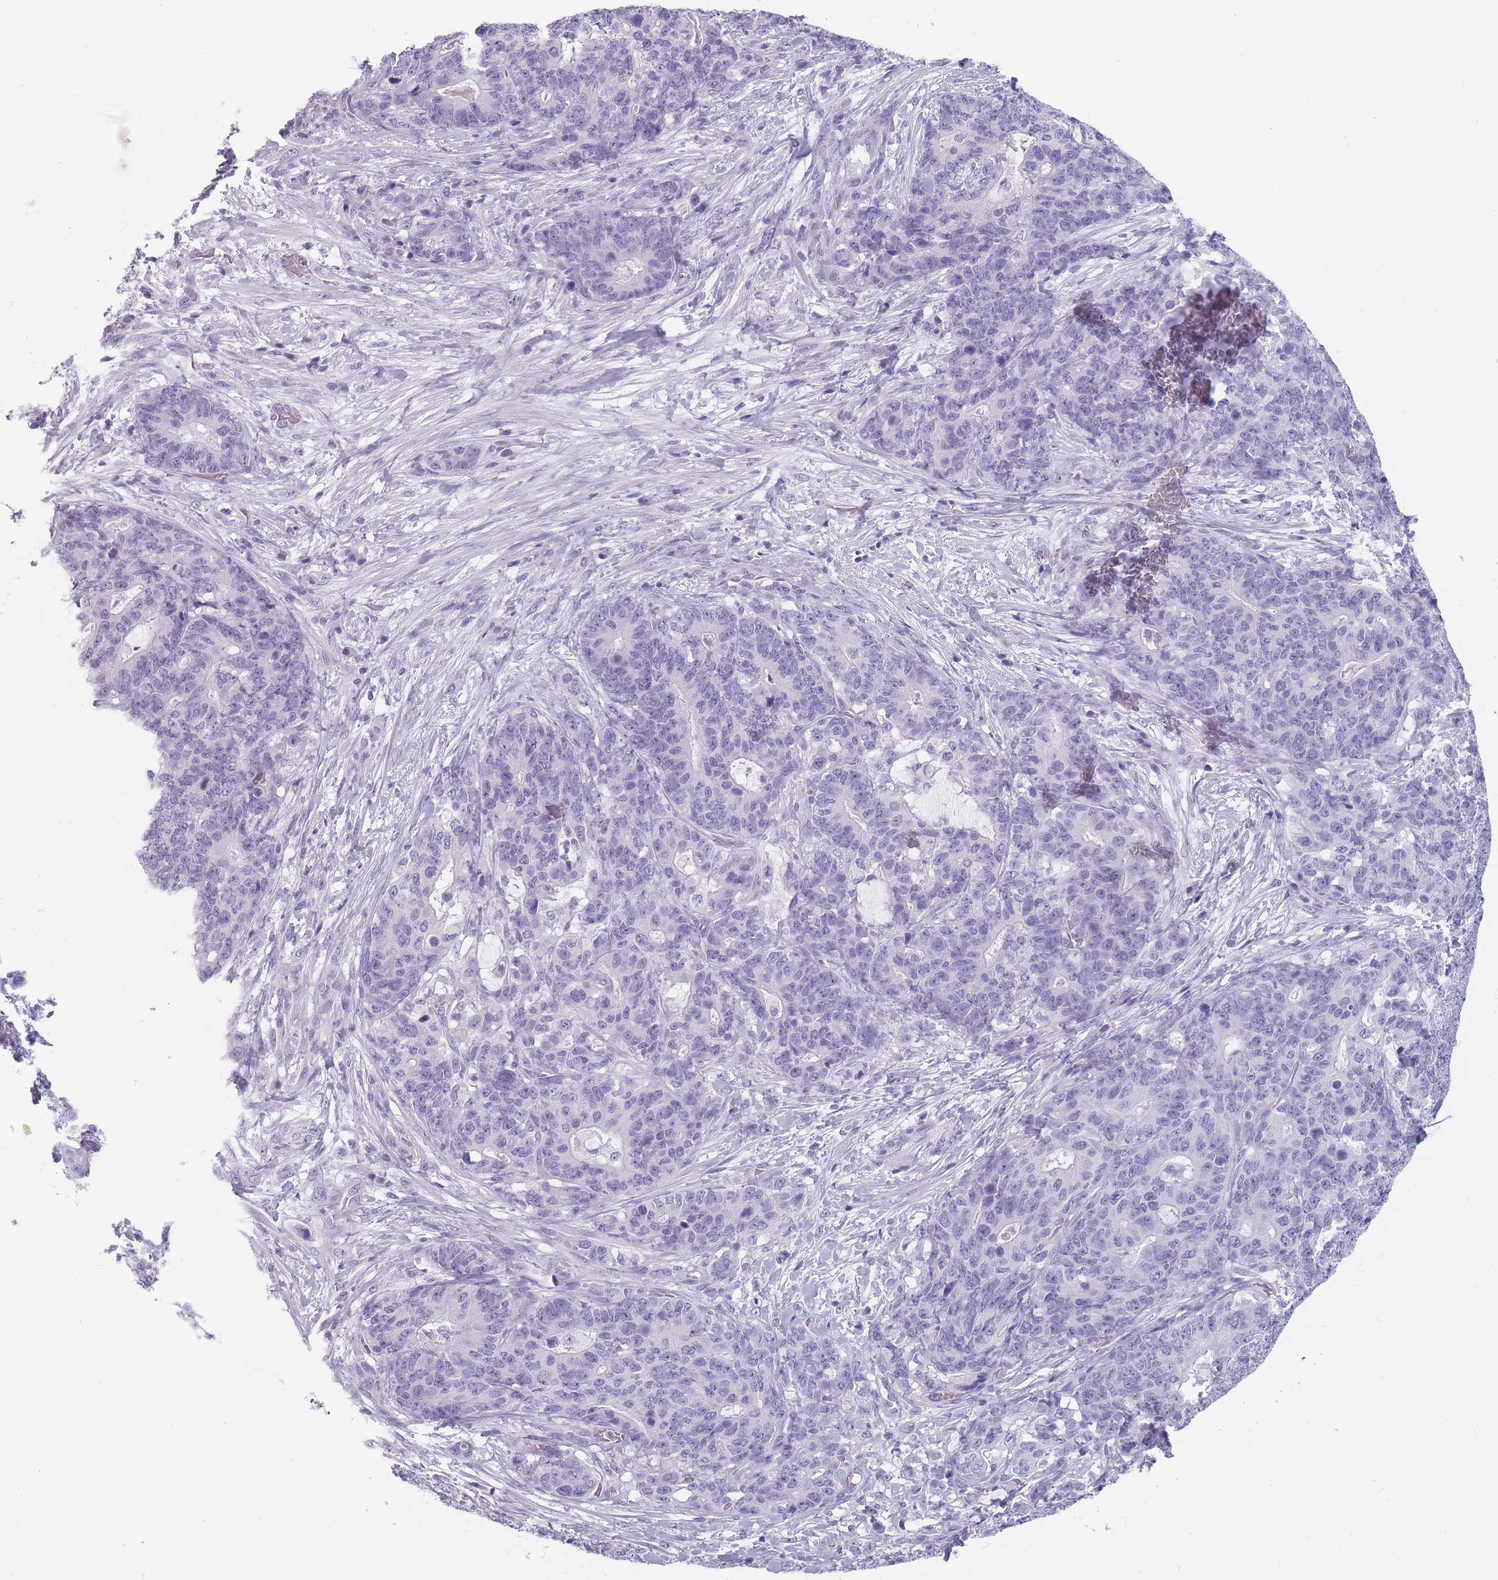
{"staining": {"intensity": "negative", "quantity": "none", "location": "none"}, "tissue": "stomach cancer", "cell_type": "Tumor cells", "image_type": "cancer", "snomed": [{"axis": "morphology", "description": "Normal tissue, NOS"}, {"axis": "morphology", "description": "Adenocarcinoma, NOS"}, {"axis": "topography", "description": "Stomach"}], "caption": "Adenocarcinoma (stomach) was stained to show a protein in brown. There is no significant positivity in tumor cells. The staining is performed using DAB brown chromogen with nuclei counter-stained in using hematoxylin.", "gene": "CCNO", "patient": {"sex": "female", "age": 64}}